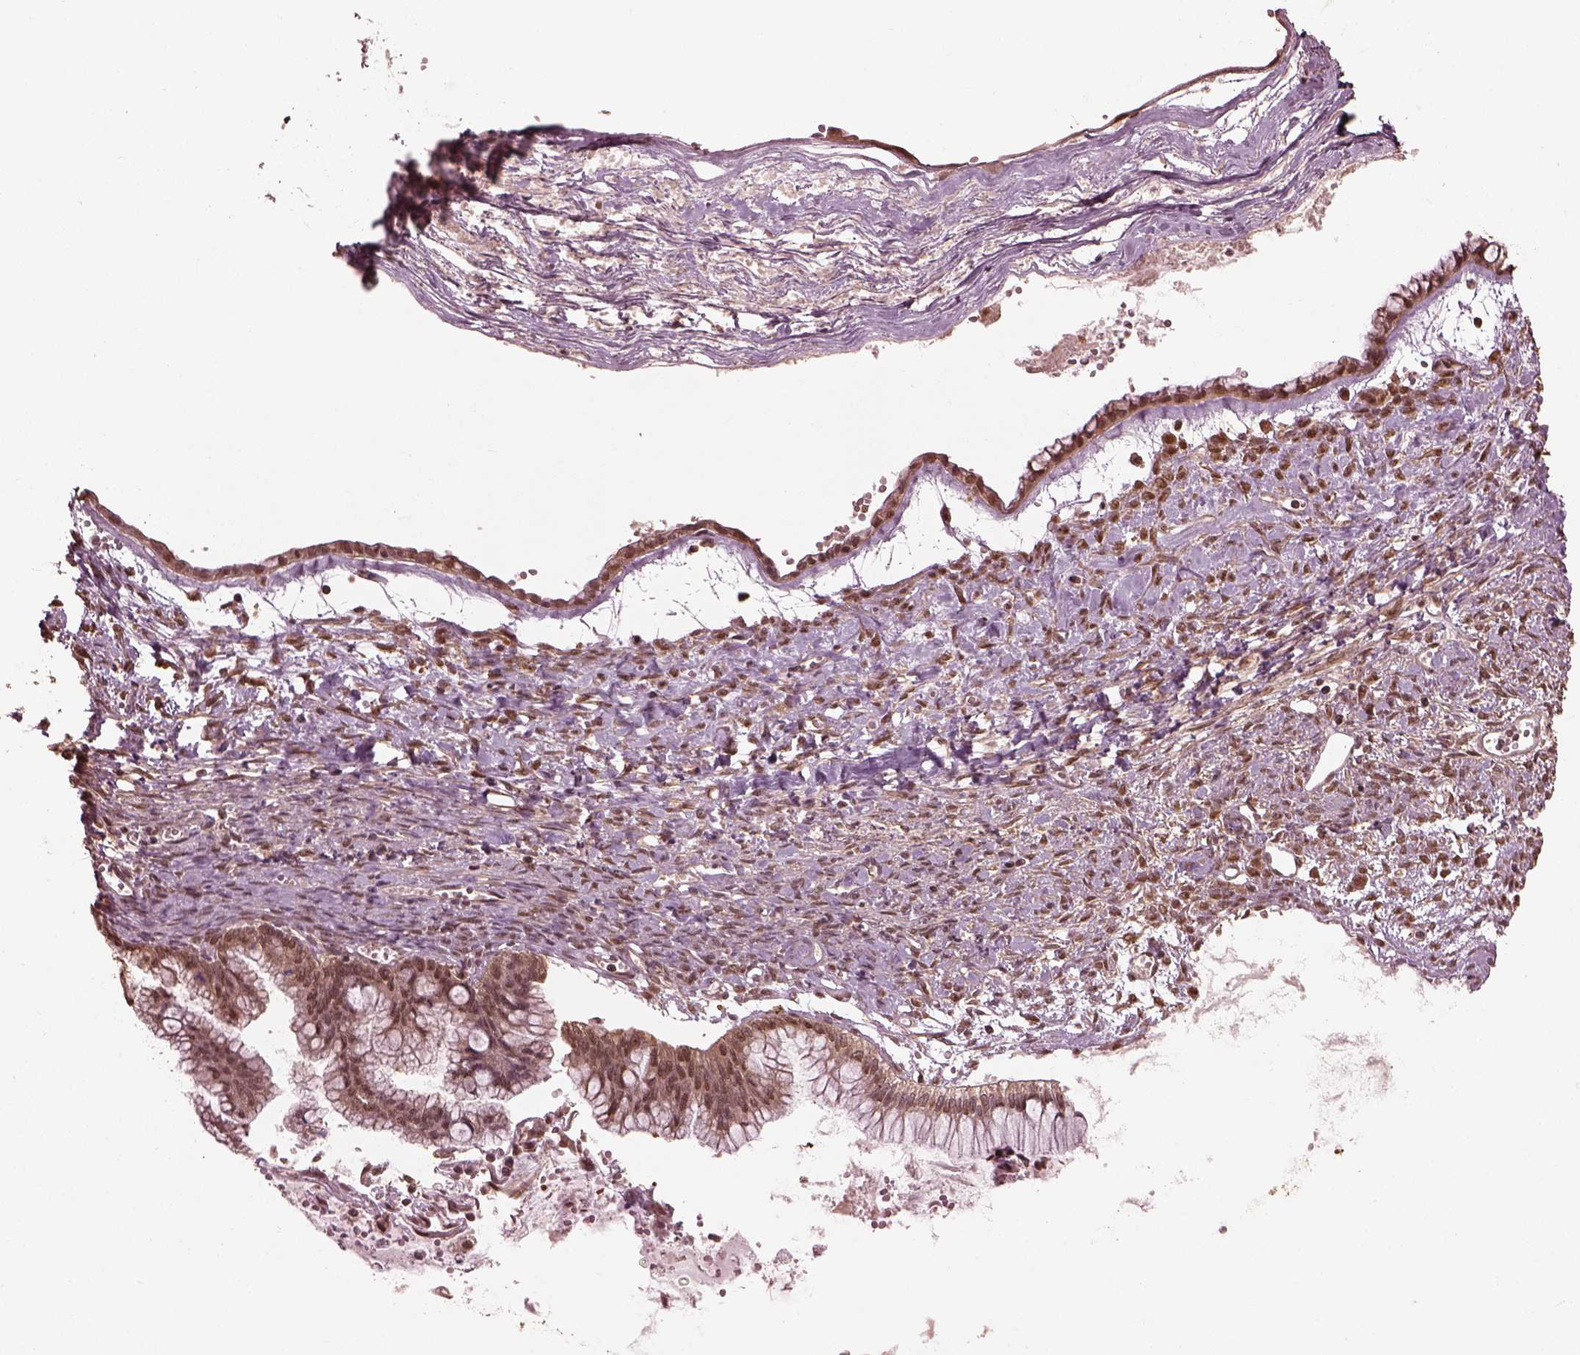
{"staining": {"intensity": "weak", "quantity": "25%-75%", "location": "cytoplasmic/membranous,nuclear"}, "tissue": "ovarian cancer", "cell_type": "Tumor cells", "image_type": "cancer", "snomed": [{"axis": "morphology", "description": "Cystadenocarcinoma, mucinous, NOS"}, {"axis": "topography", "description": "Ovary"}], "caption": "This histopathology image shows IHC staining of mucinous cystadenocarcinoma (ovarian), with low weak cytoplasmic/membranous and nuclear positivity in about 25%-75% of tumor cells.", "gene": "PSMC5", "patient": {"sex": "female", "age": 67}}